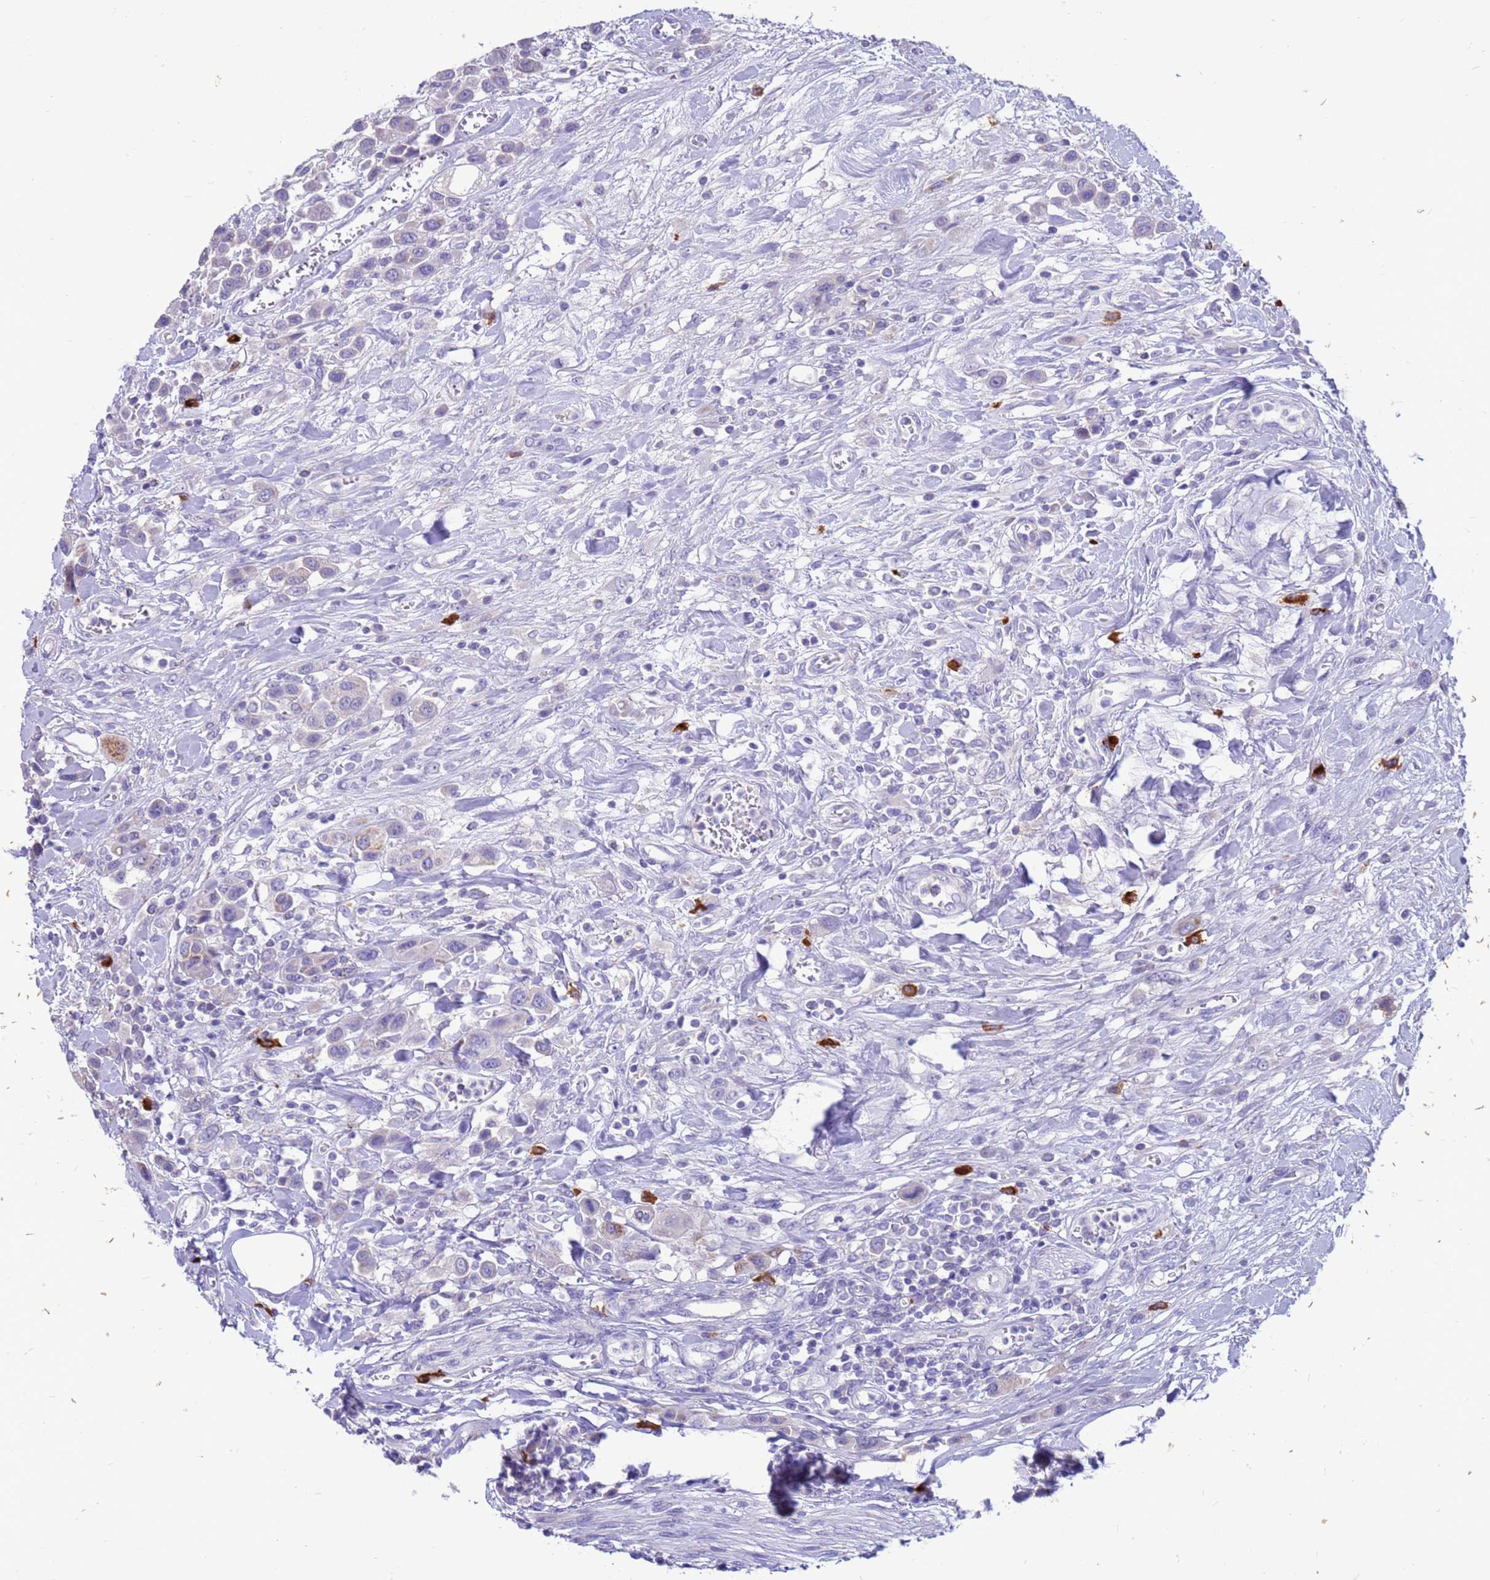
{"staining": {"intensity": "negative", "quantity": "none", "location": "none"}, "tissue": "urothelial cancer", "cell_type": "Tumor cells", "image_type": "cancer", "snomed": [{"axis": "morphology", "description": "Urothelial carcinoma, High grade"}, {"axis": "topography", "description": "Urinary bladder"}], "caption": "Immunohistochemistry of urothelial cancer exhibits no positivity in tumor cells.", "gene": "PDE10A", "patient": {"sex": "male", "age": 50}}